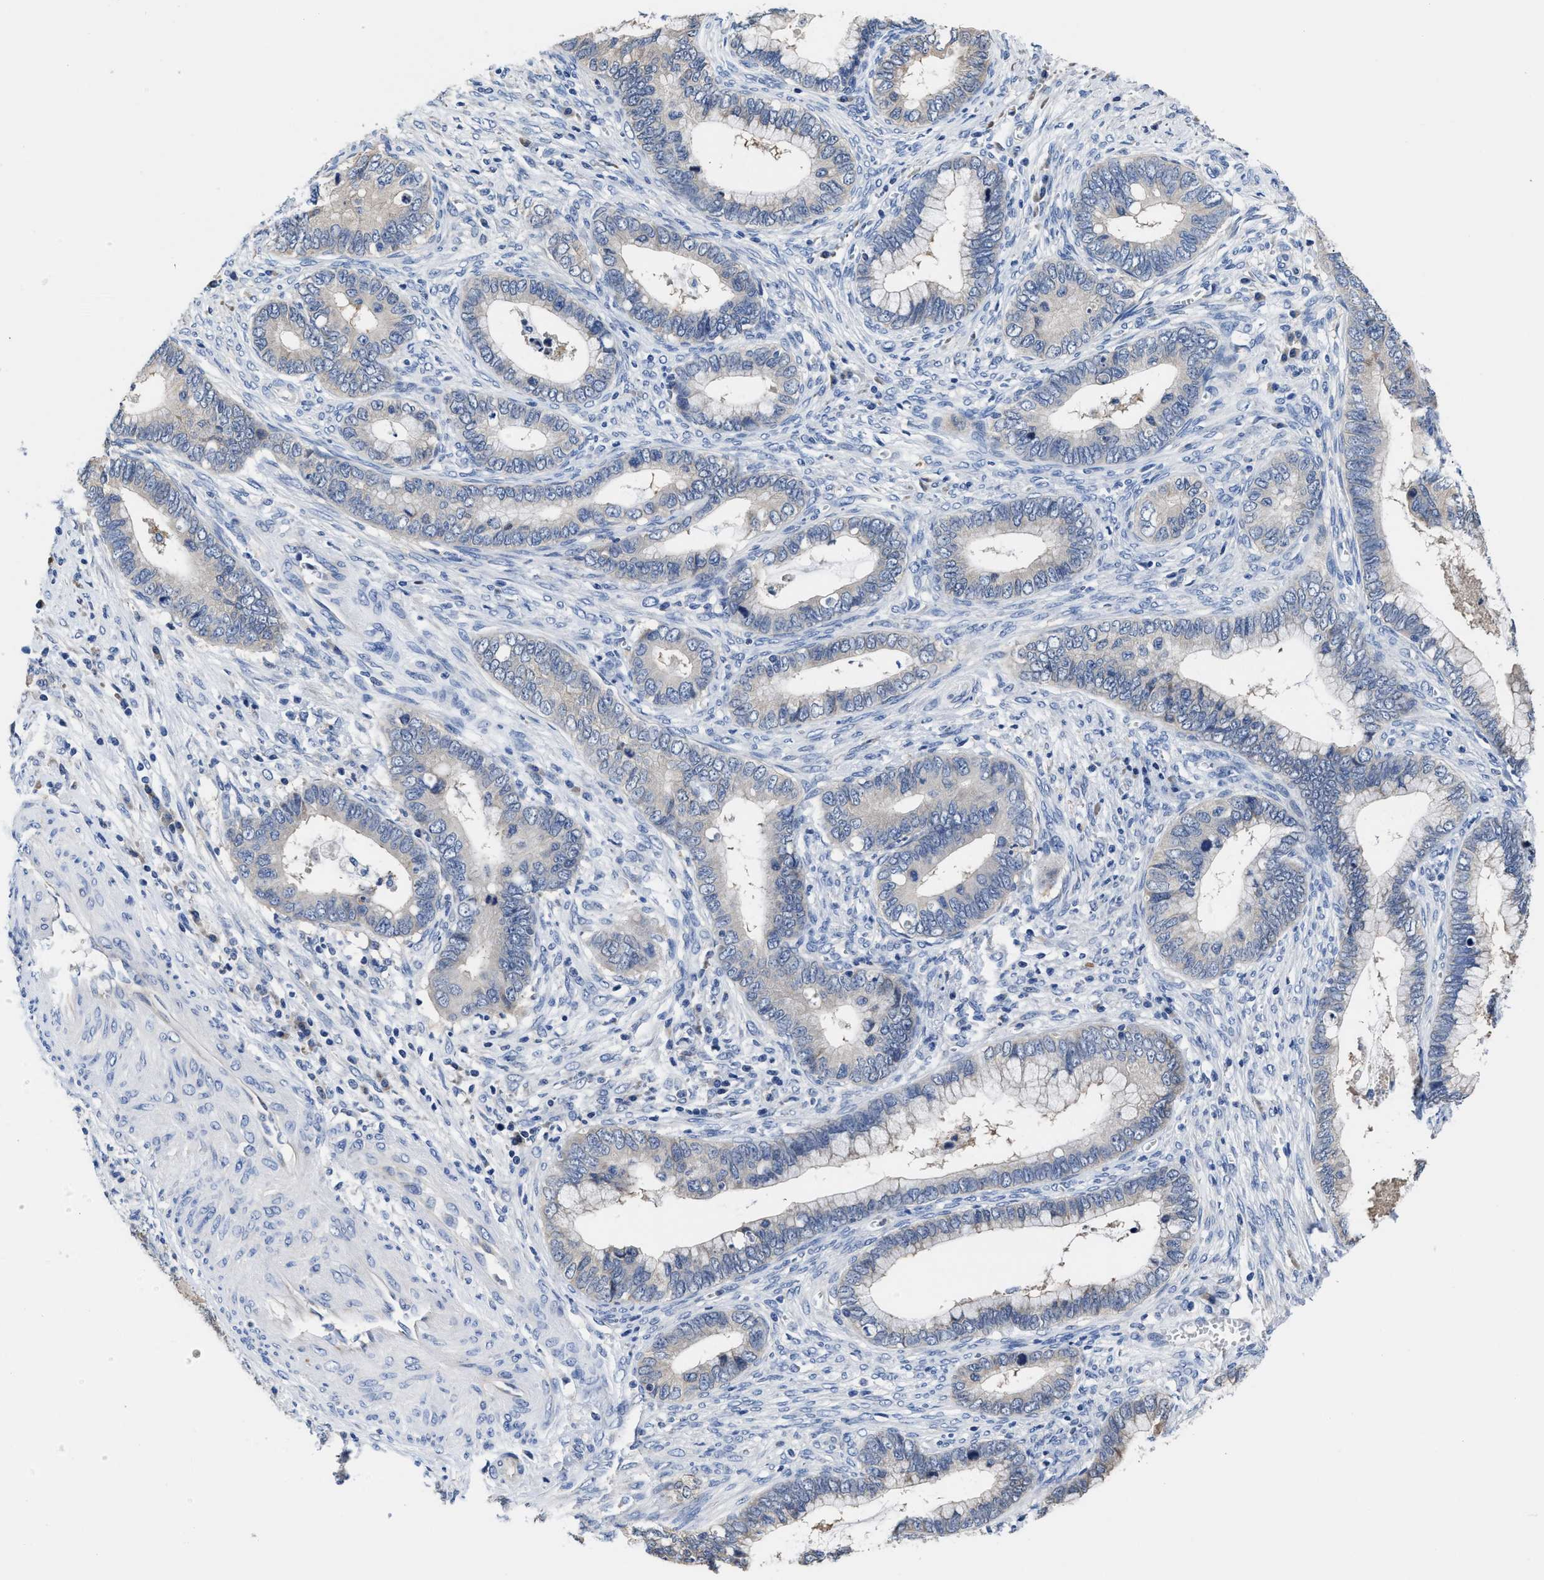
{"staining": {"intensity": "negative", "quantity": "none", "location": "none"}, "tissue": "cervical cancer", "cell_type": "Tumor cells", "image_type": "cancer", "snomed": [{"axis": "morphology", "description": "Adenocarcinoma, NOS"}, {"axis": "topography", "description": "Cervix"}], "caption": "An immunohistochemistry (IHC) micrograph of cervical cancer is shown. There is no staining in tumor cells of cervical cancer. (DAB immunohistochemistry, high magnification).", "gene": "HOOK1", "patient": {"sex": "female", "age": 44}}